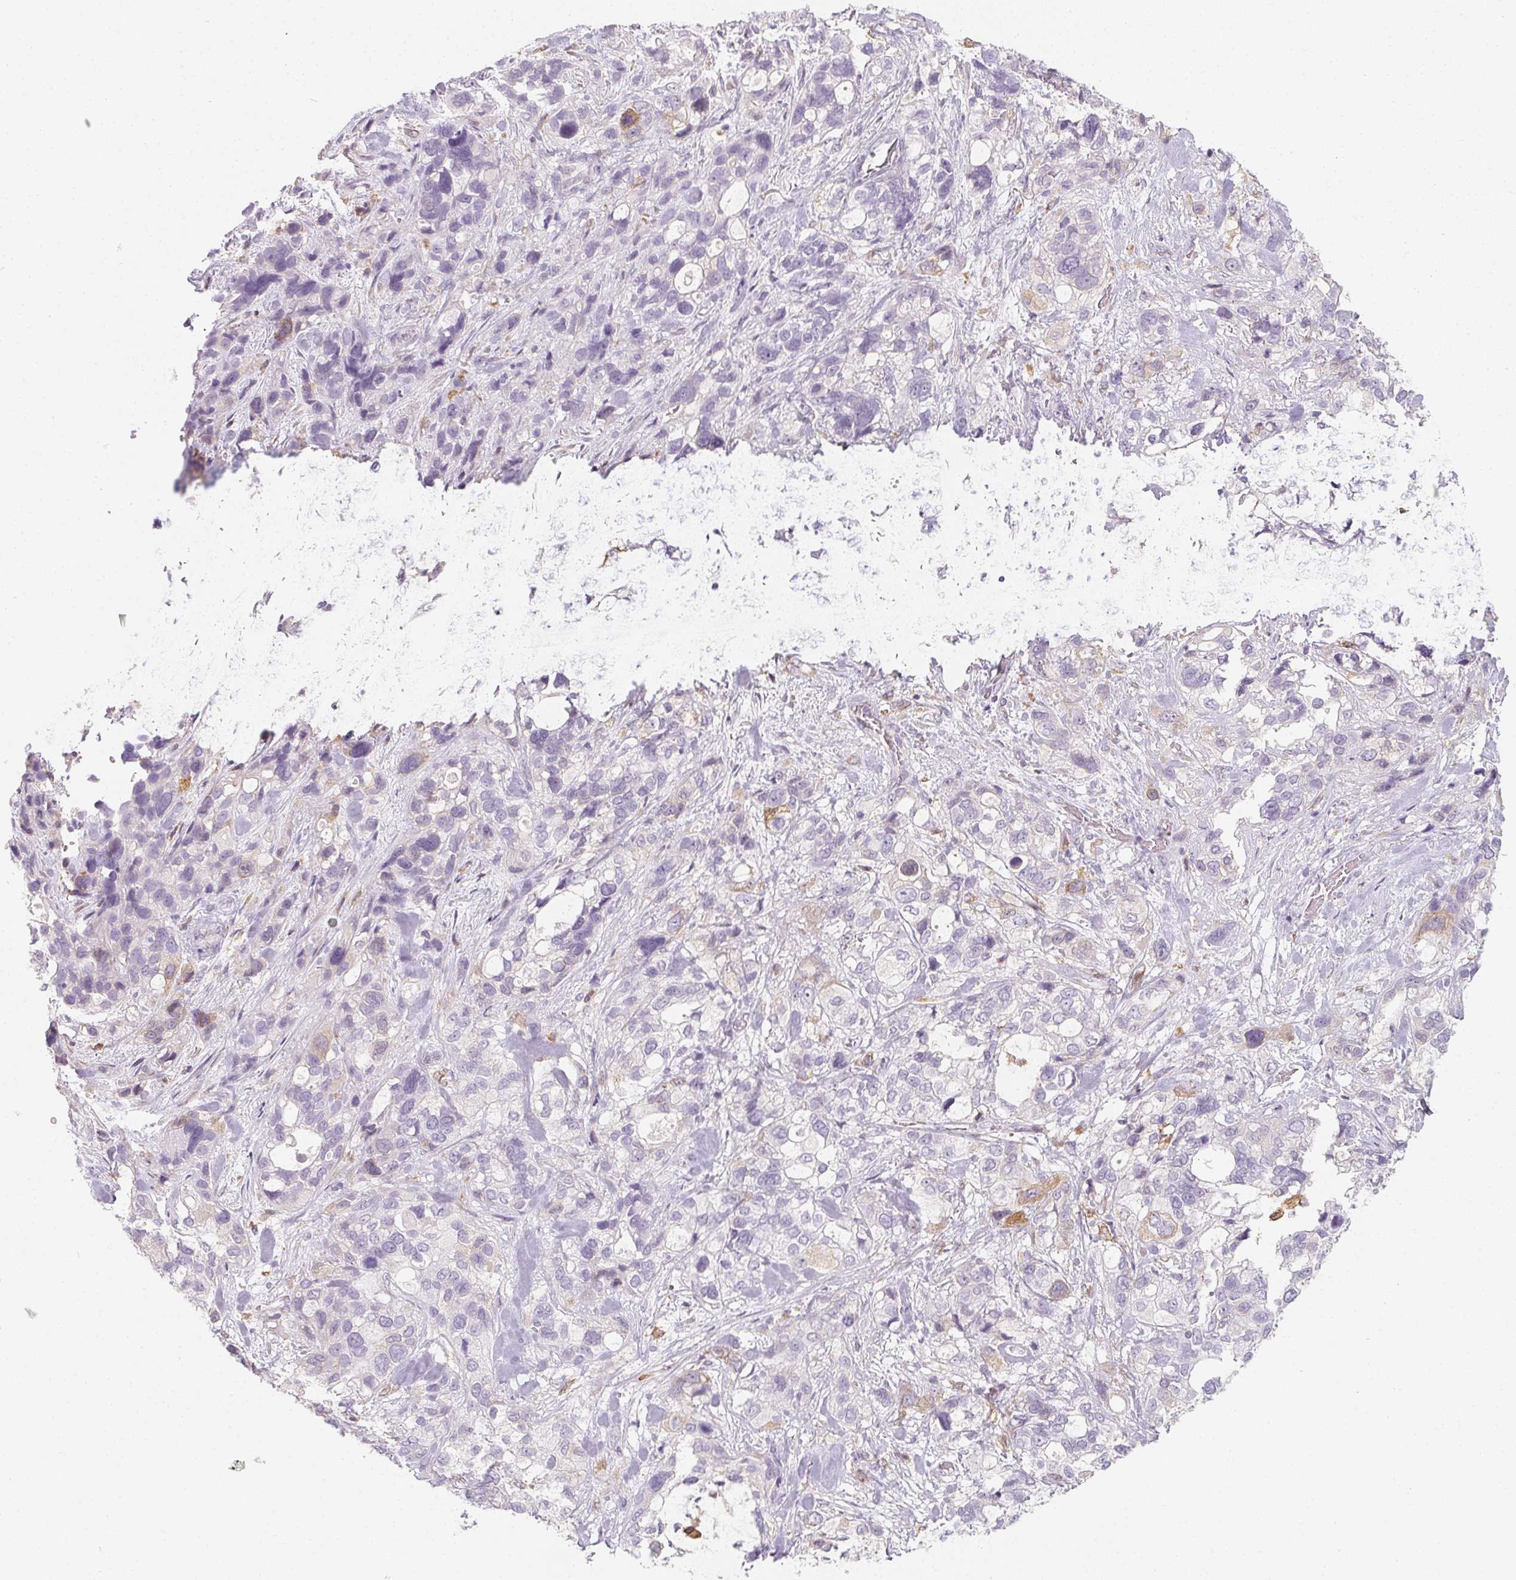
{"staining": {"intensity": "negative", "quantity": "none", "location": "none"}, "tissue": "stomach cancer", "cell_type": "Tumor cells", "image_type": "cancer", "snomed": [{"axis": "morphology", "description": "Adenocarcinoma, NOS"}, {"axis": "topography", "description": "Stomach, upper"}], "caption": "Immunohistochemical staining of human stomach cancer shows no significant staining in tumor cells.", "gene": "SOAT1", "patient": {"sex": "female", "age": 81}}